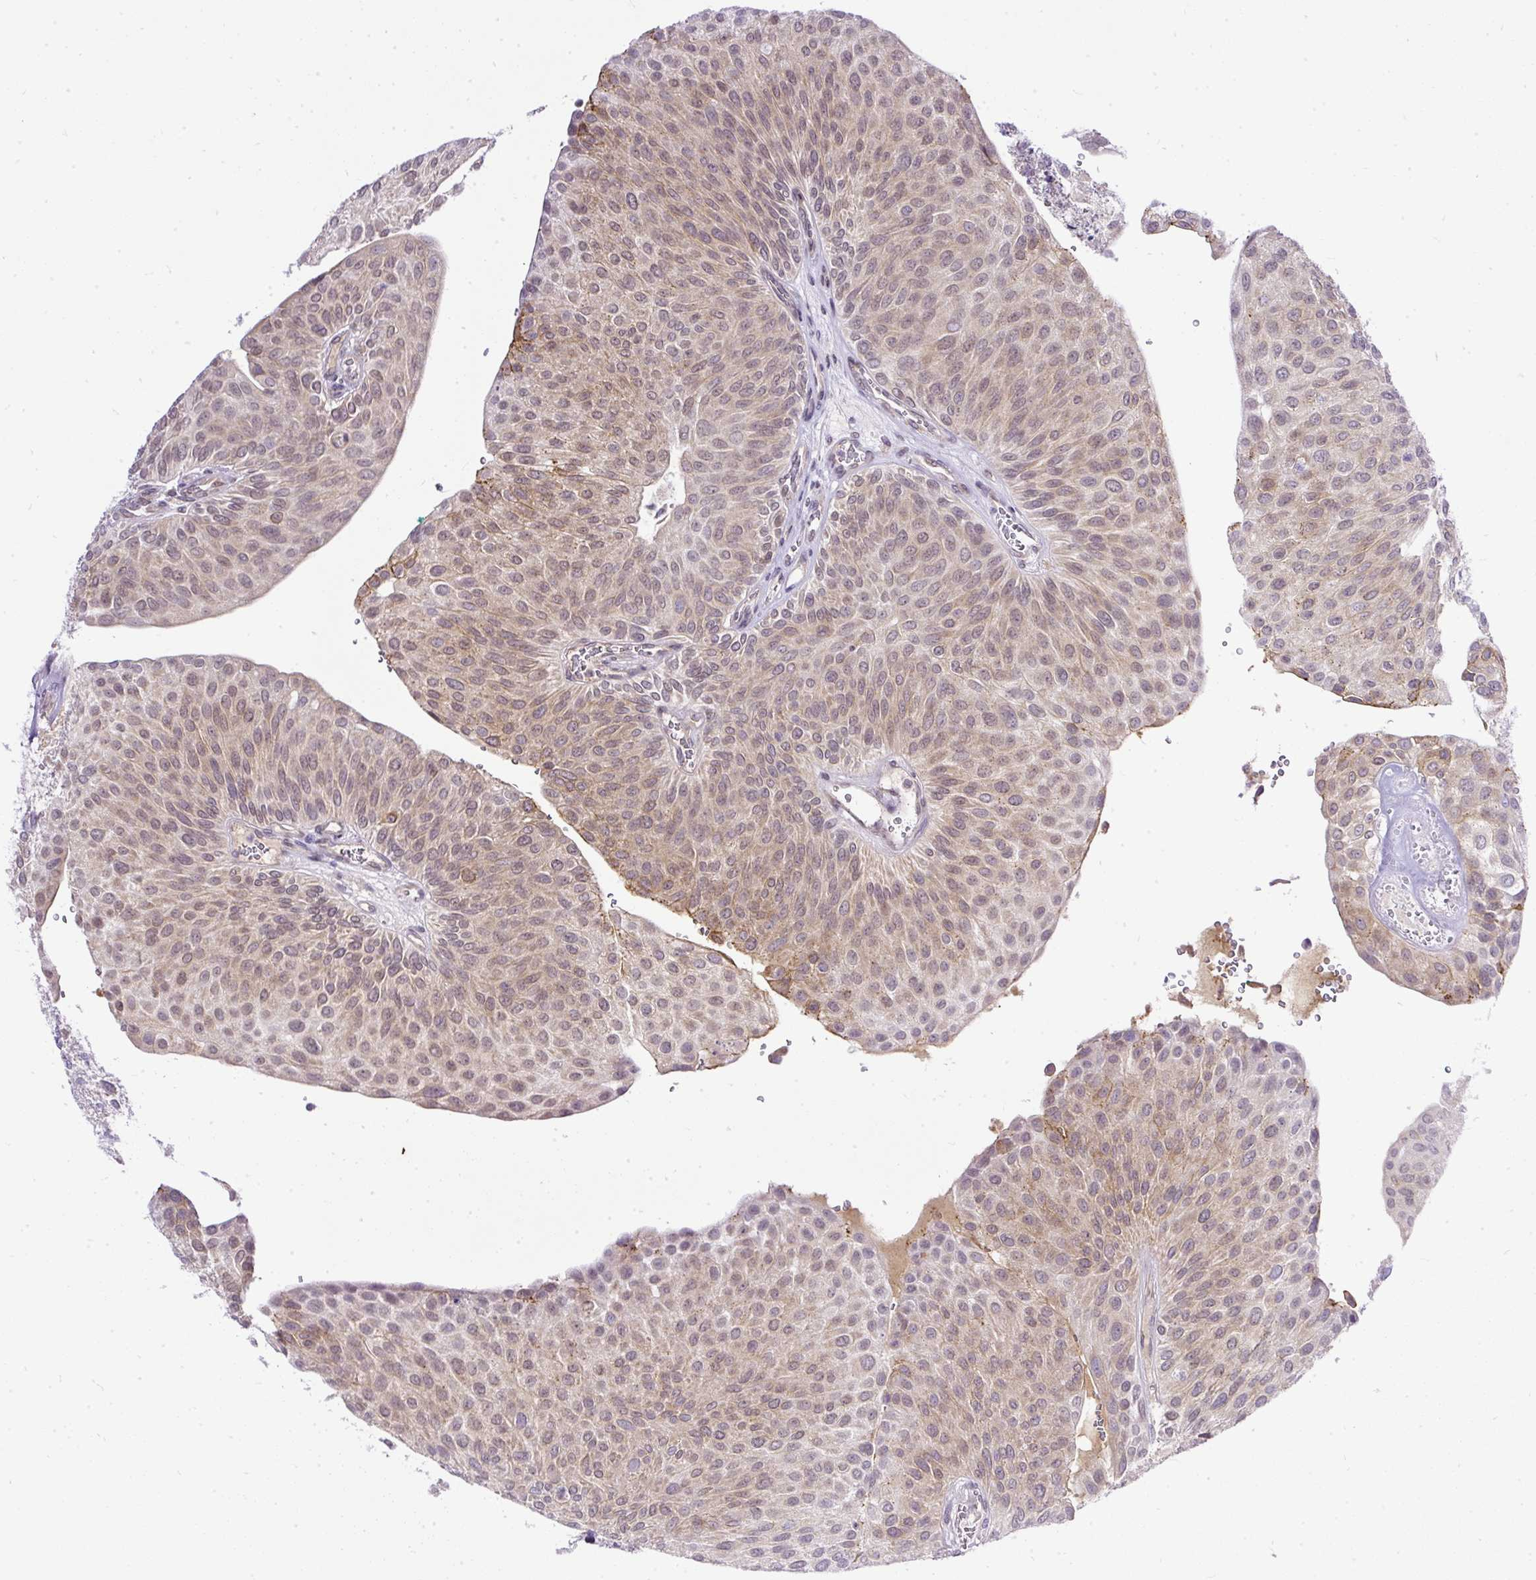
{"staining": {"intensity": "moderate", "quantity": ">75%", "location": "cytoplasmic/membranous"}, "tissue": "urothelial cancer", "cell_type": "Tumor cells", "image_type": "cancer", "snomed": [{"axis": "morphology", "description": "Urothelial carcinoma, NOS"}, {"axis": "topography", "description": "Urinary bladder"}], "caption": "Immunohistochemistry (IHC) (DAB (3,3'-diaminobenzidine)) staining of human transitional cell carcinoma demonstrates moderate cytoplasmic/membranous protein staining in approximately >75% of tumor cells.", "gene": "AMFR", "patient": {"sex": "male", "age": 67}}